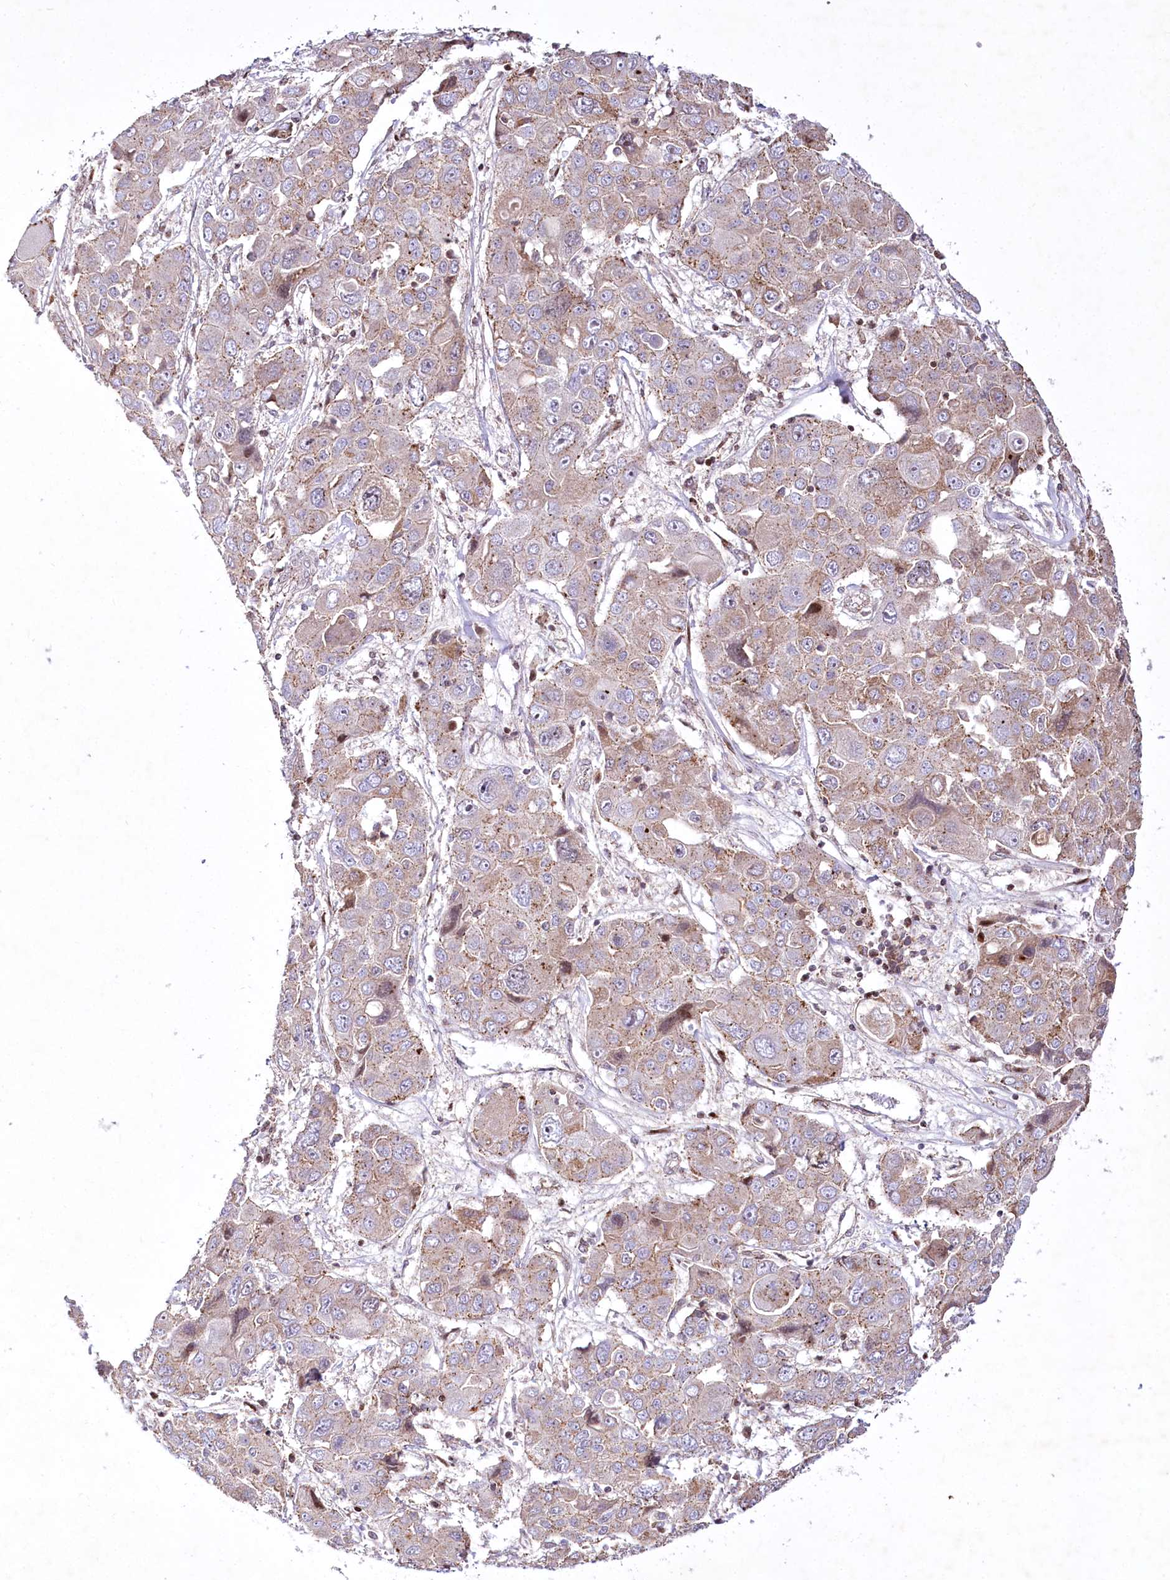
{"staining": {"intensity": "weak", "quantity": "25%-75%", "location": "cytoplasmic/membranous"}, "tissue": "liver cancer", "cell_type": "Tumor cells", "image_type": "cancer", "snomed": [{"axis": "morphology", "description": "Cholangiocarcinoma"}, {"axis": "topography", "description": "Liver"}], "caption": "Liver cancer (cholangiocarcinoma) was stained to show a protein in brown. There is low levels of weak cytoplasmic/membranous staining in approximately 25%-75% of tumor cells. (DAB IHC, brown staining for protein, blue staining for nuclei).", "gene": "ZFYVE27", "patient": {"sex": "male", "age": 67}}